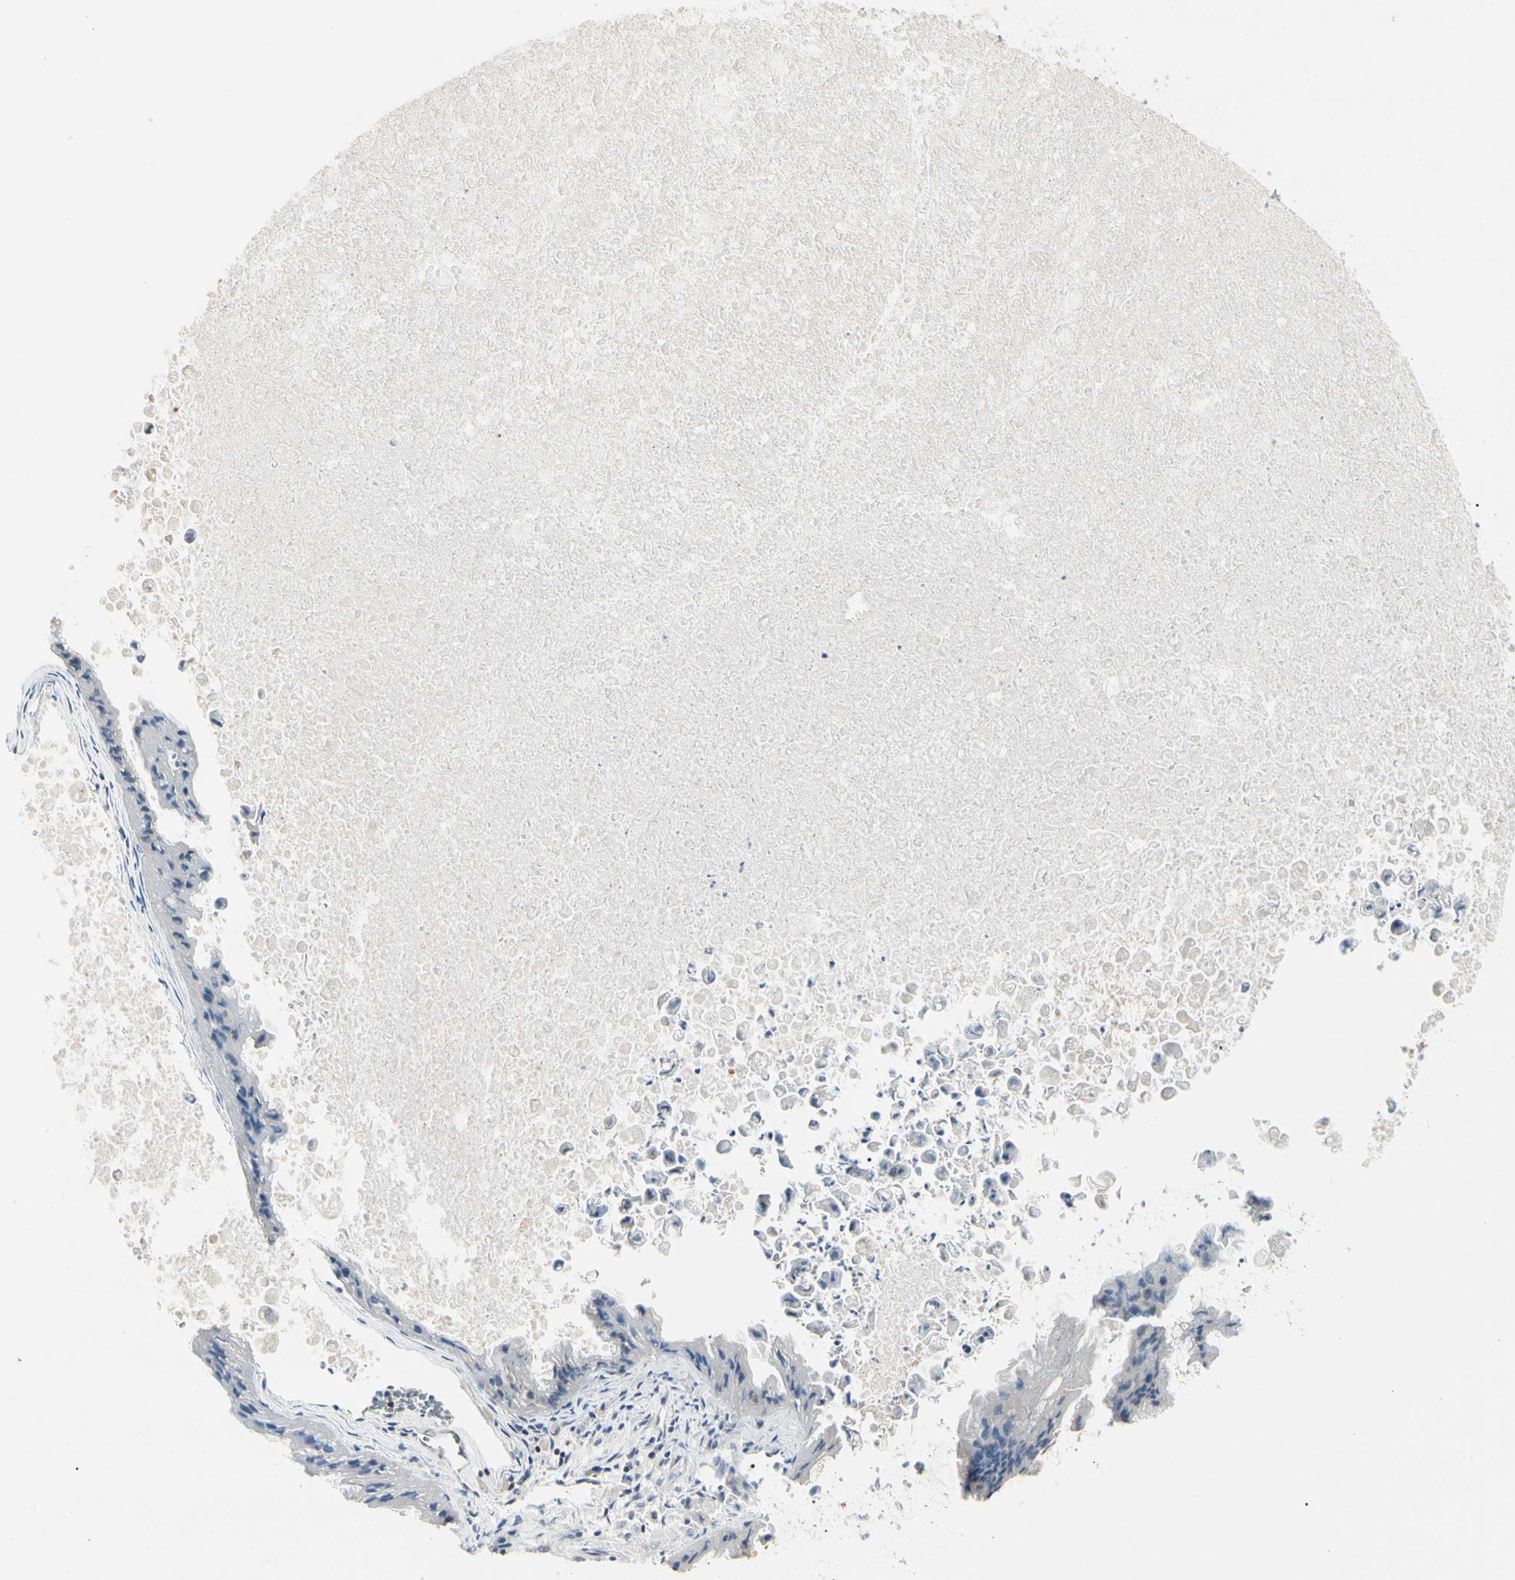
{"staining": {"intensity": "weak", "quantity": "<25%", "location": "cytoplasmic/membranous"}, "tissue": "ovarian cancer", "cell_type": "Tumor cells", "image_type": "cancer", "snomed": [{"axis": "morphology", "description": "Cystadenocarcinoma, mucinous, NOS"}, {"axis": "topography", "description": "Ovary"}], "caption": "DAB (3,3'-diaminobenzidine) immunohistochemical staining of human ovarian cancer reveals no significant positivity in tumor cells. (DAB IHC visualized using brightfield microscopy, high magnification).", "gene": "NFKB2", "patient": {"sex": "female", "age": 37}}